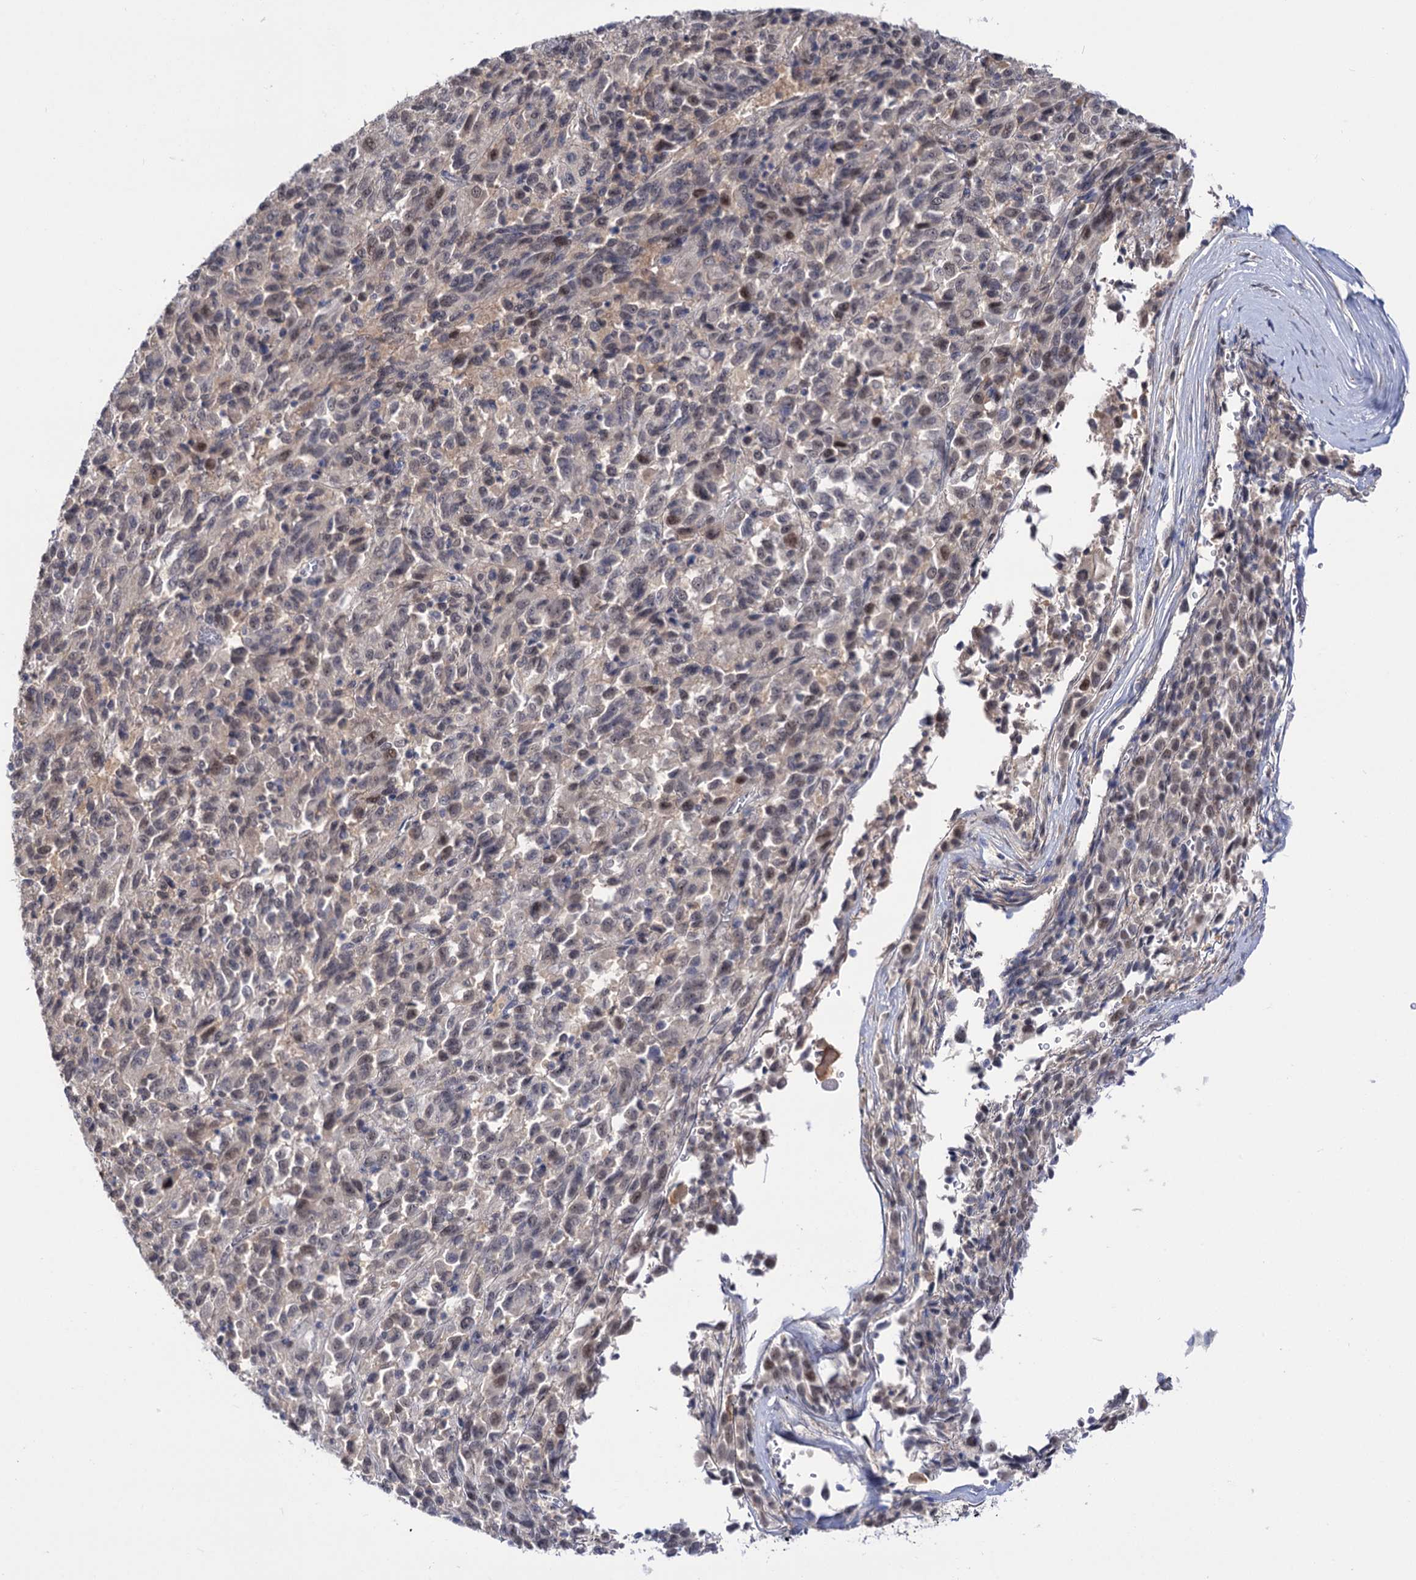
{"staining": {"intensity": "weak", "quantity": "<25%", "location": "nuclear"}, "tissue": "melanoma", "cell_type": "Tumor cells", "image_type": "cancer", "snomed": [{"axis": "morphology", "description": "Malignant melanoma, Metastatic site"}, {"axis": "topography", "description": "Lung"}], "caption": "High power microscopy image of an immunohistochemistry (IHC) micrograph of melanoma, revealing no significant expression in tumor cells.", "gene": "NEK10", "patient": {"sex": "male", "age": 64}}